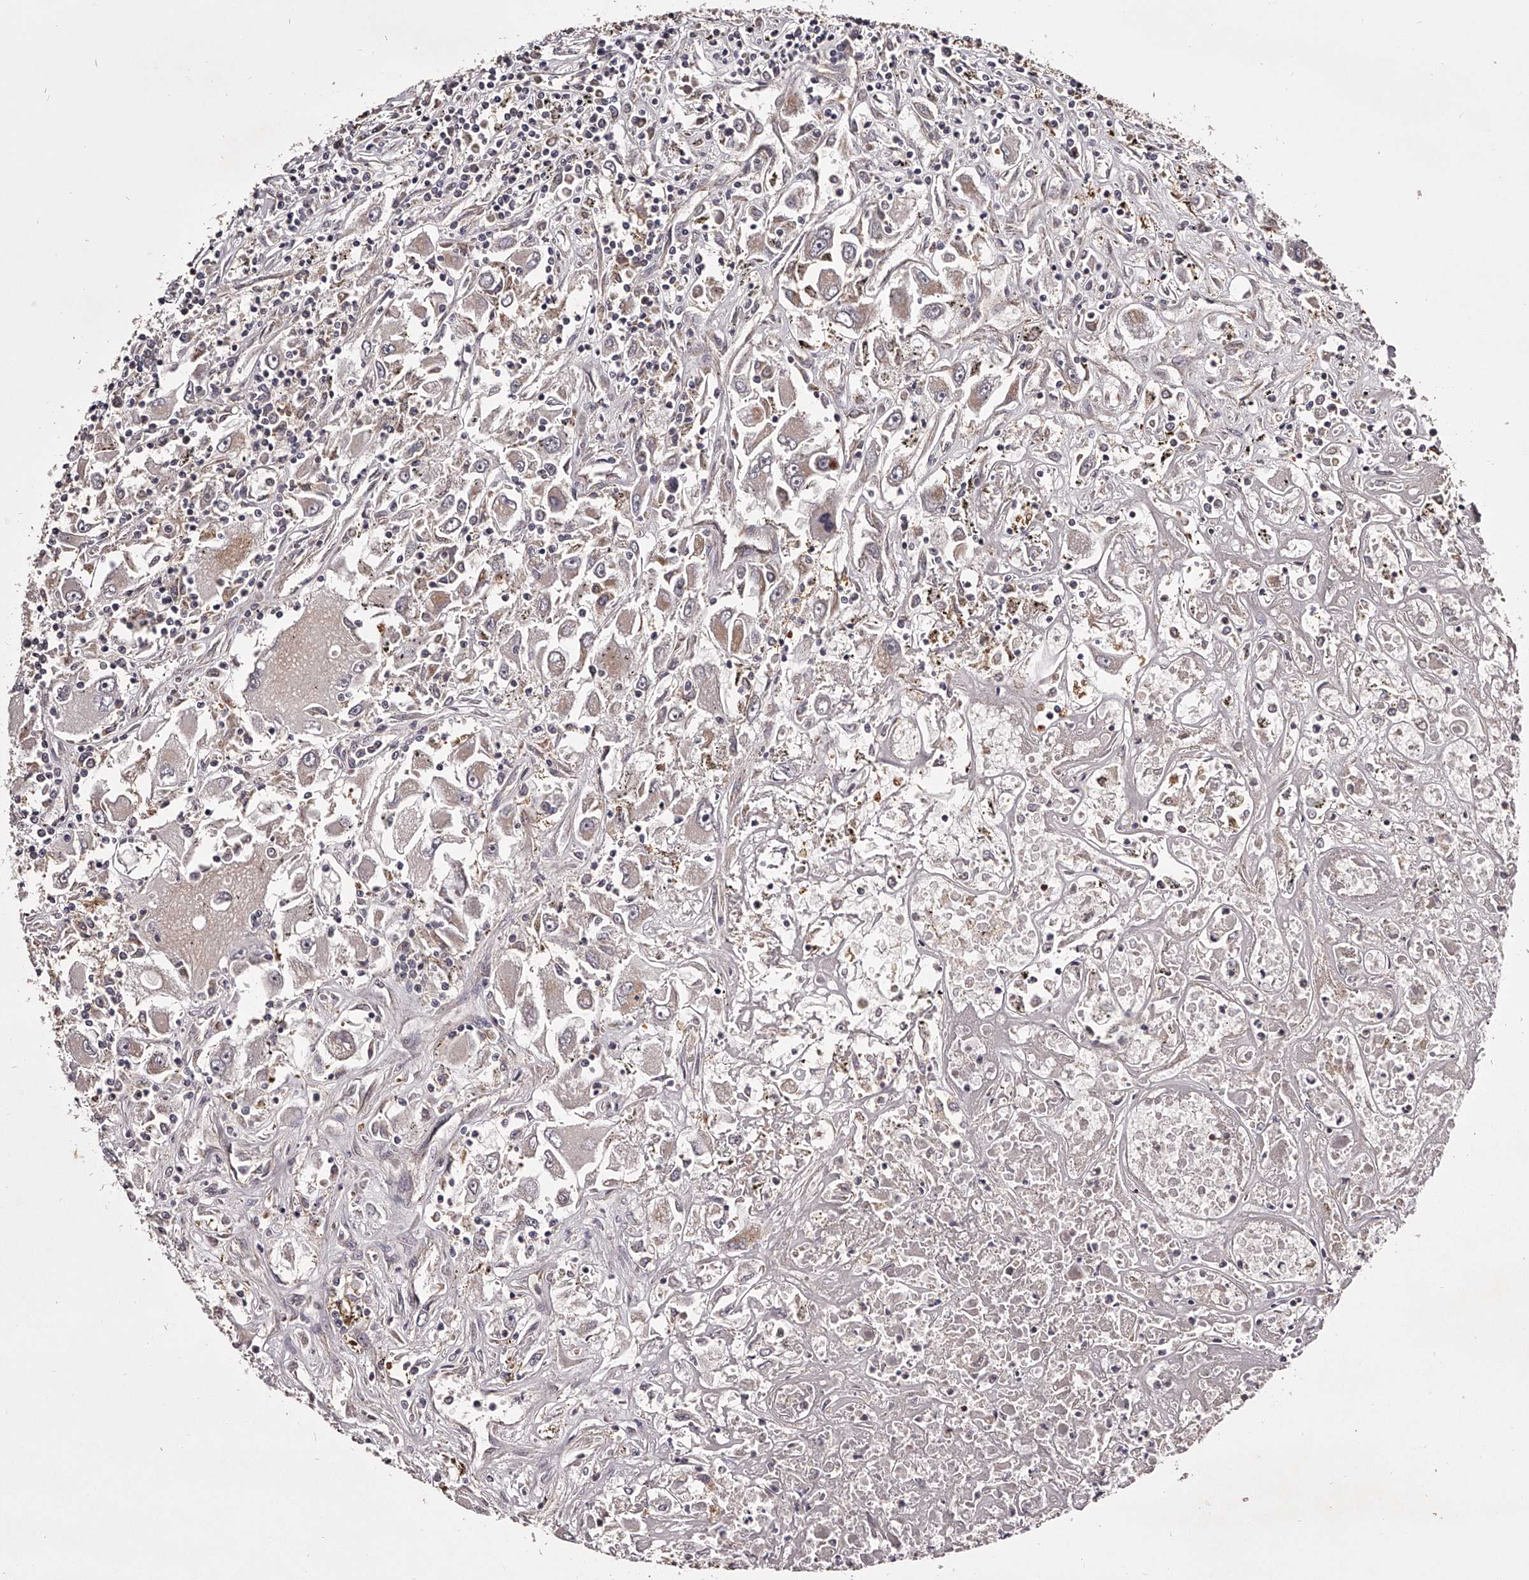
{"staining": {"intensity": "moderate", "quantity": "<25%", "location": "cytoplasmic/membranous"}, "tissue": "renal cancer", "cell_type": "Tumor cells", "image_type": "cancer", "snomed": [{"axis": "morphology", "description": "Adenocarcinoma, NOS"}, {"axis": "topography", "description": "Kidney"}], "caption": "Protein staining of renal cancer (adenocarcinoma) tissue demonstrates moderate cytoplasmic/membranous positivity in approximately <25% of tumor cells. The staining is performed using DAB brown chromogen to label protein expression. The nuclei are counter-stained blue using hematoxylin.", "gene": "ODF2L", "patient": {"sex": "female", "age": 52}}